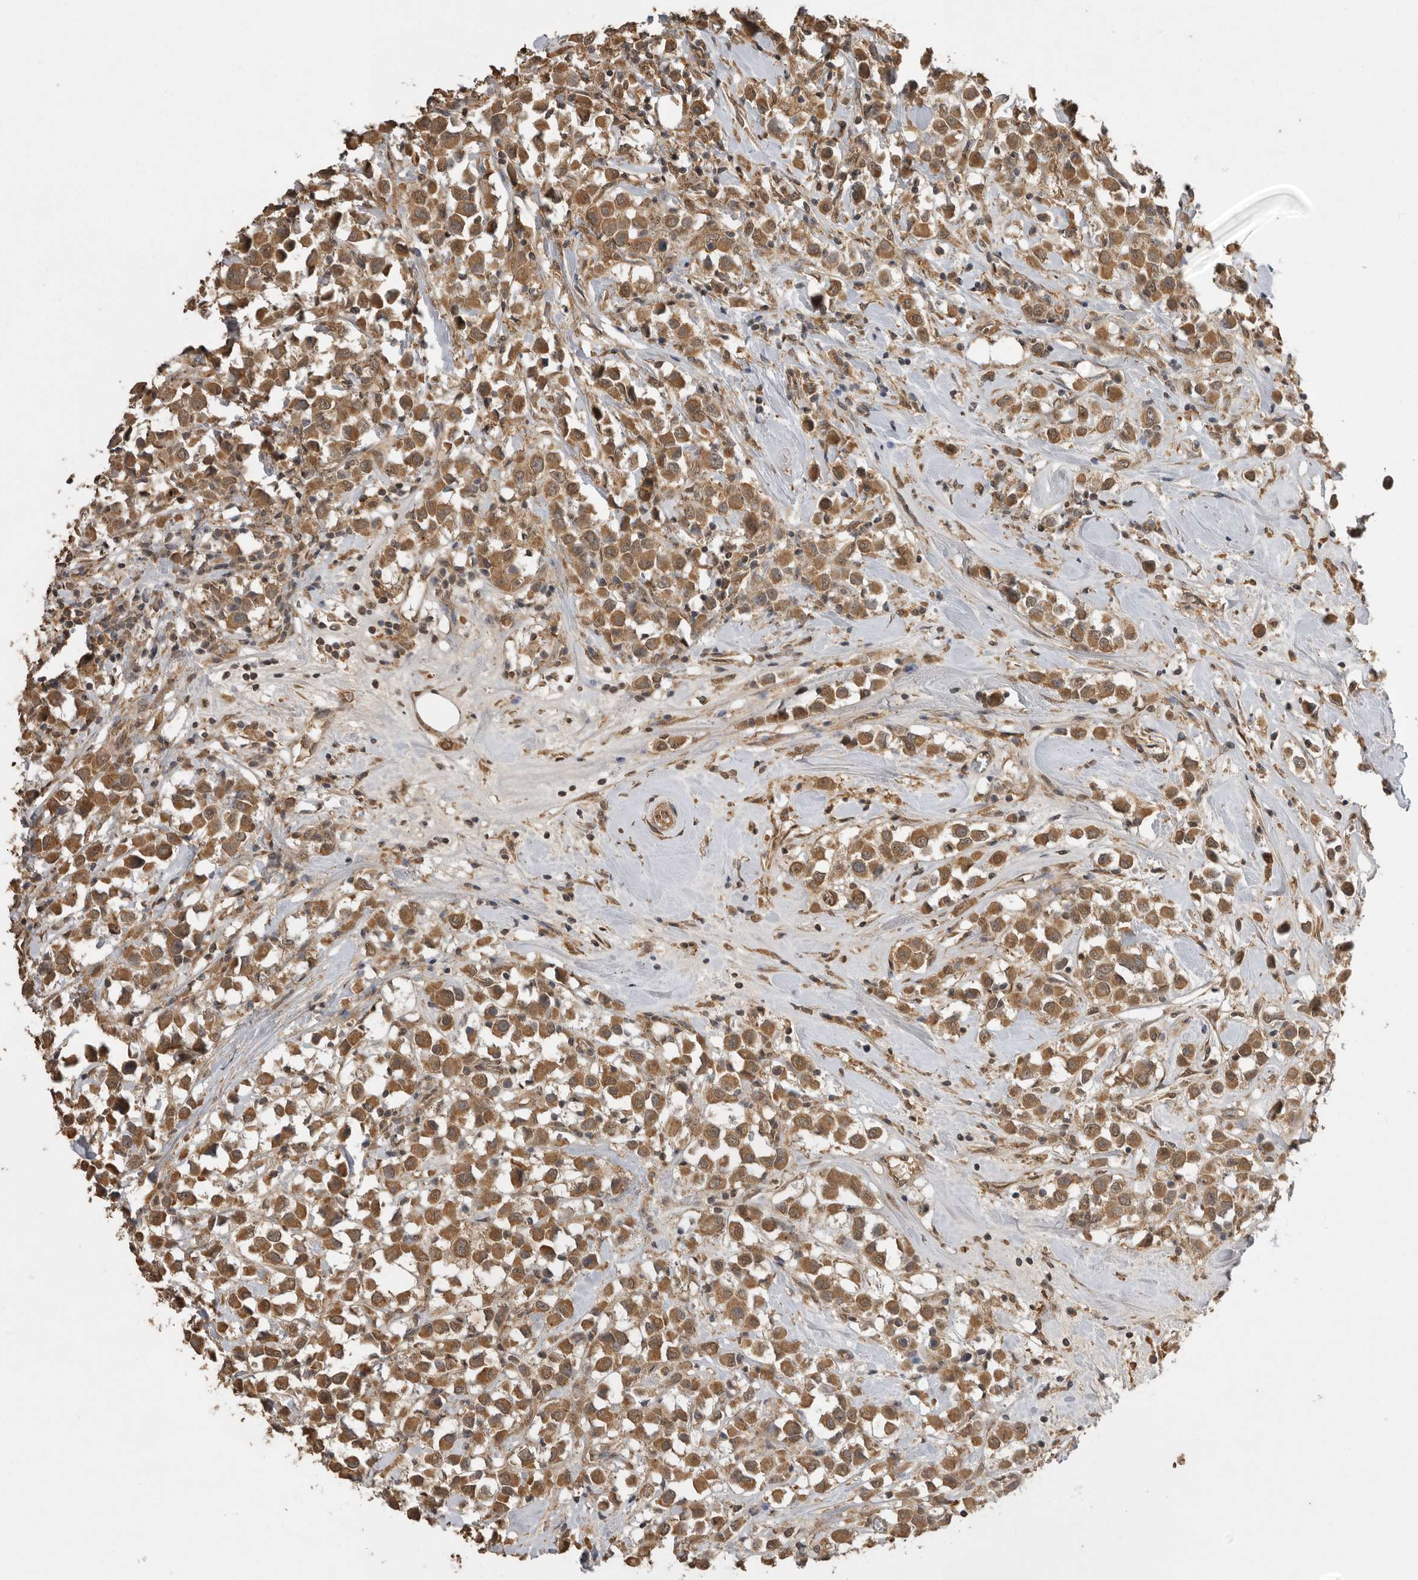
{"staining": {"intensity": "moderate", "quantity": ">75%", "location": "cytoplasmic/membranous"}, "tissue": "breast cancer", "cell_type": "Tumor cells", "image_type": "cancer", "snomed": [{"axis": "morphology", "description": "Duct carcinoma"}, {"axis": "topography", "description": "Breast"}], "caption": "Protein staining of breast cancer tissue displays moderate cytoplasmic/membranous positivity in approximately >75% of tumor cells.", "gene": "JAG2", "patient": {"sex": "female", "age": 61}}